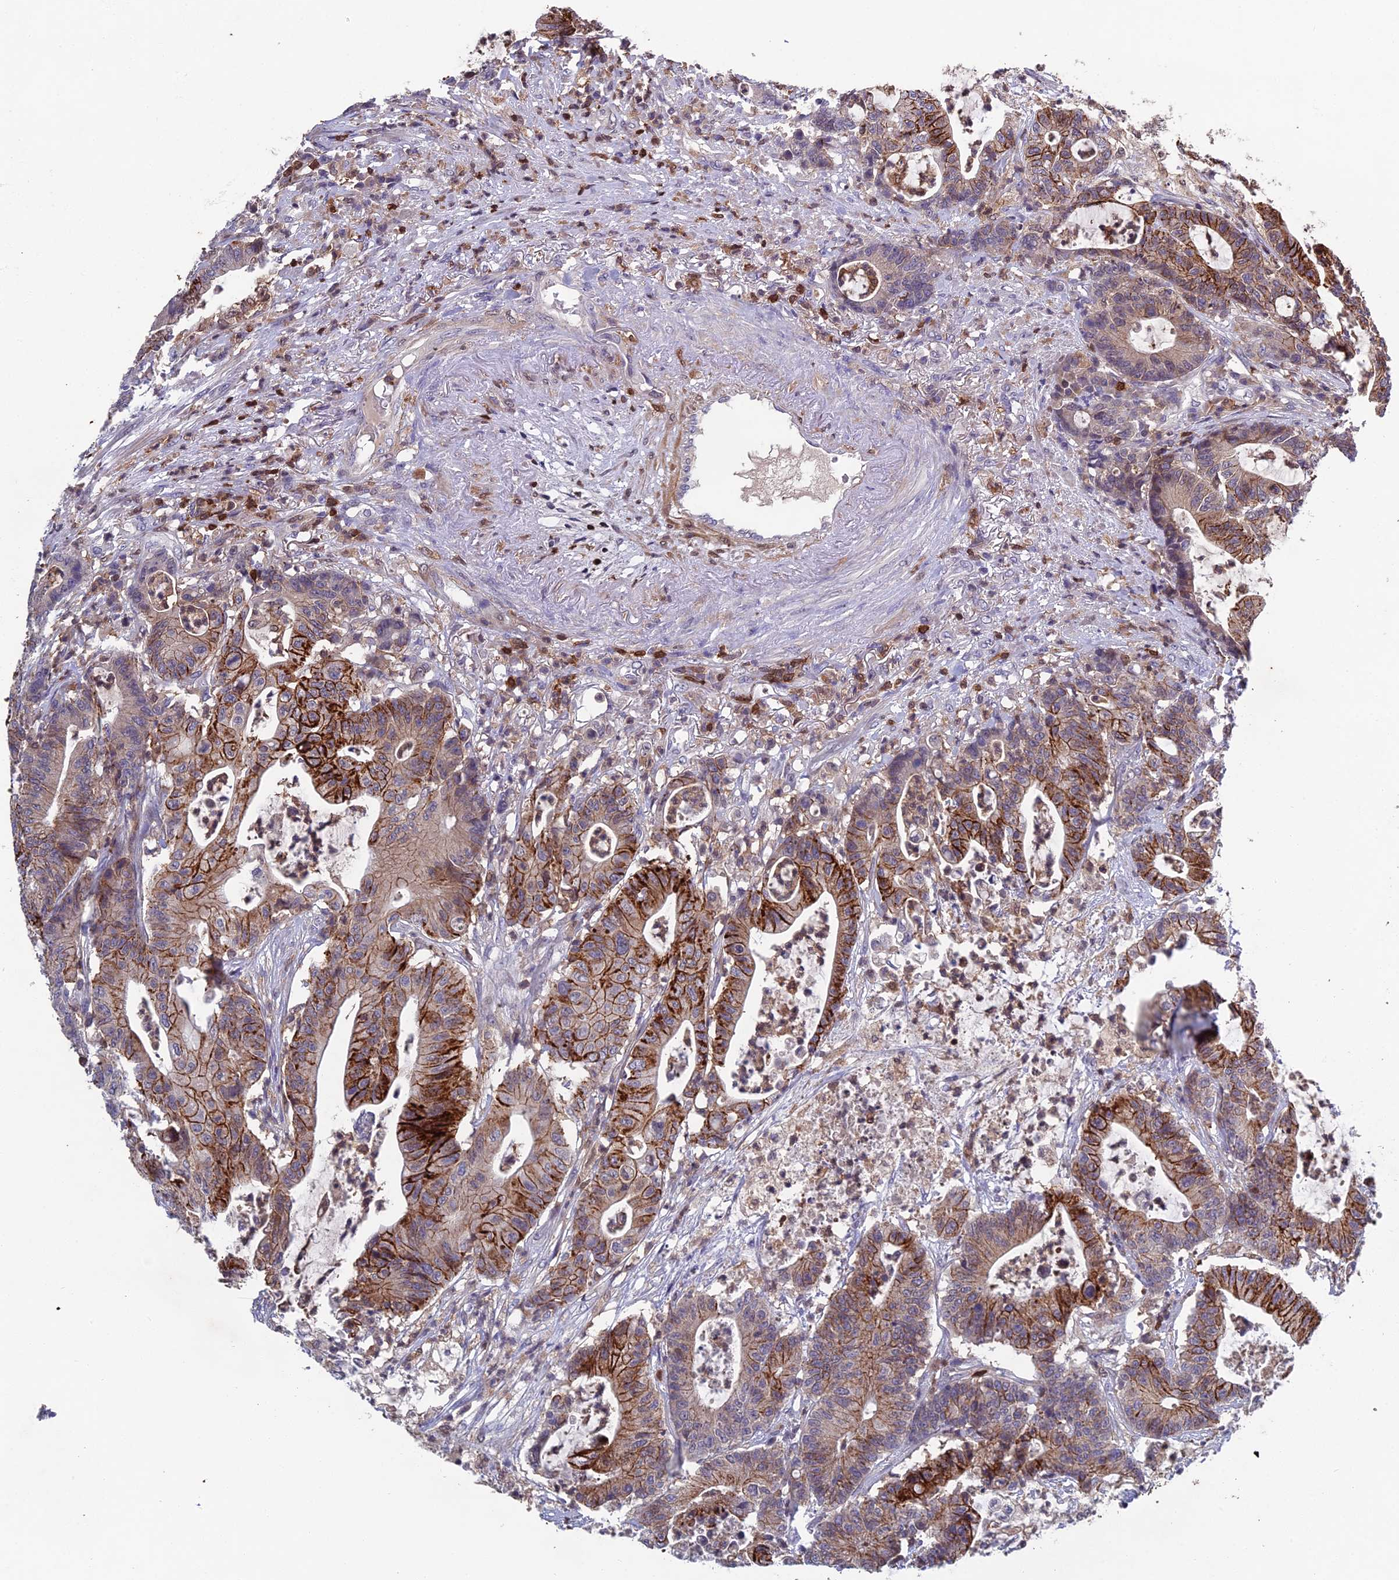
{"staining": {"intensity": "strong", "quantity": ">75%", "location": "cytoplasmic/membranous"}, "tissue": "colorectal cancer", "cell_type": "Tumor cells", "image_type": "cancer", "snomed": [{"axis": "morphology", "description": "Adenocarcinoma, NOS"}, {"axis": "topography", "description": "Colon"}], "caption": "Tumor cells demonstrate high levels of strong cytoplasmic/membranous staining in about >75% of cells in human colorectal adenocarcinoma.", "gene": "GALK2", "patient": {"sex": "female", "age": 84}}